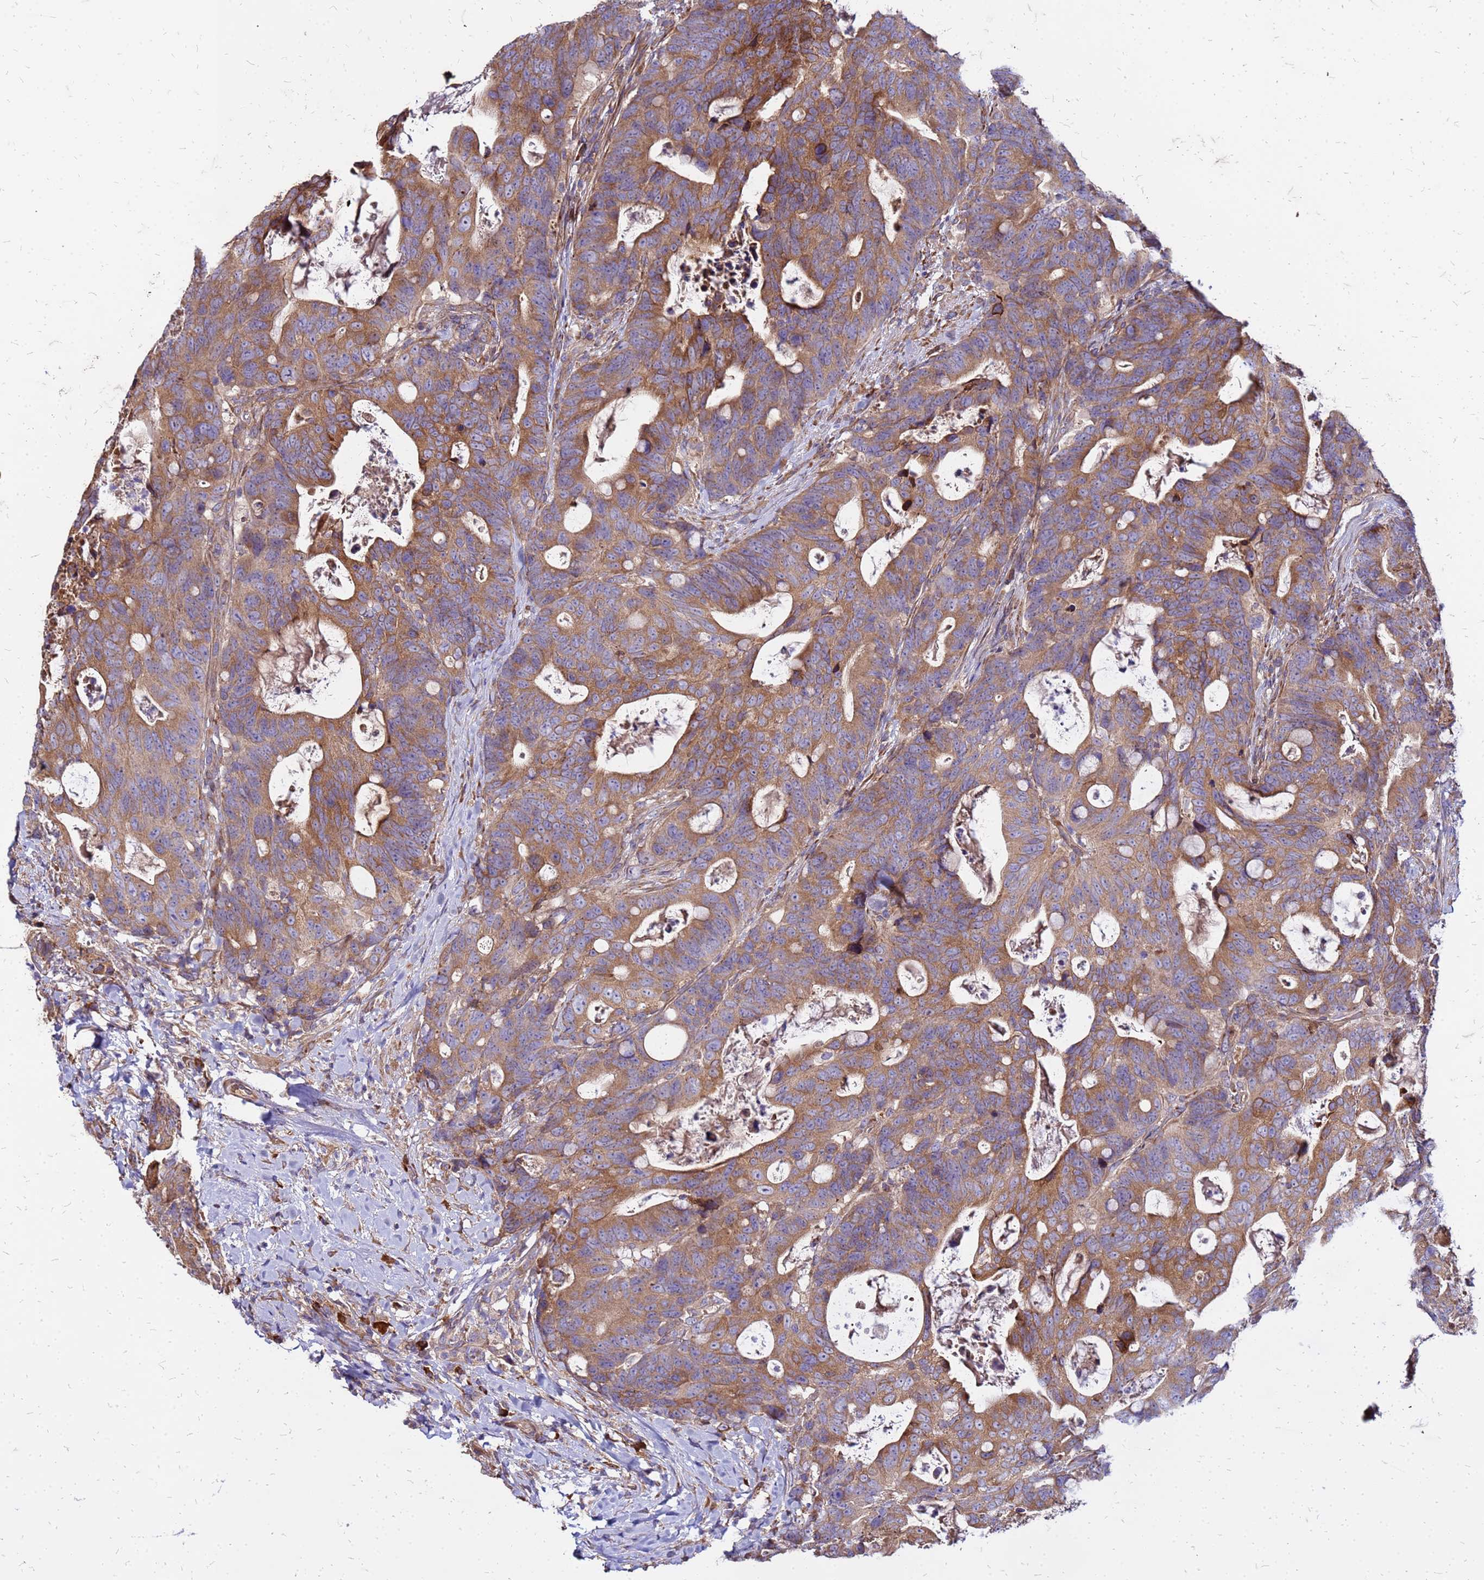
{"staining": {"intensity": "moderate", "quantity": ">75%", "location": "cytoplasmic/membranous"}, "tissue": "colorectal cancer", "cell_type": "Tumor cells", "image_type": "cancer", "snomed": [{"axis": "morphology", "description": "Adenocarcinoma, NOS"}, {"axis": "topography", "description": "Colon"}], "caption": "Human colorectal cancer stained for a protein (brown) reveals moderate cytoplasmic/membranous positive positivity in about >75% of tumor cells.", "gene": "VMO1", "patient": {"sex": "female", "age": 82}}